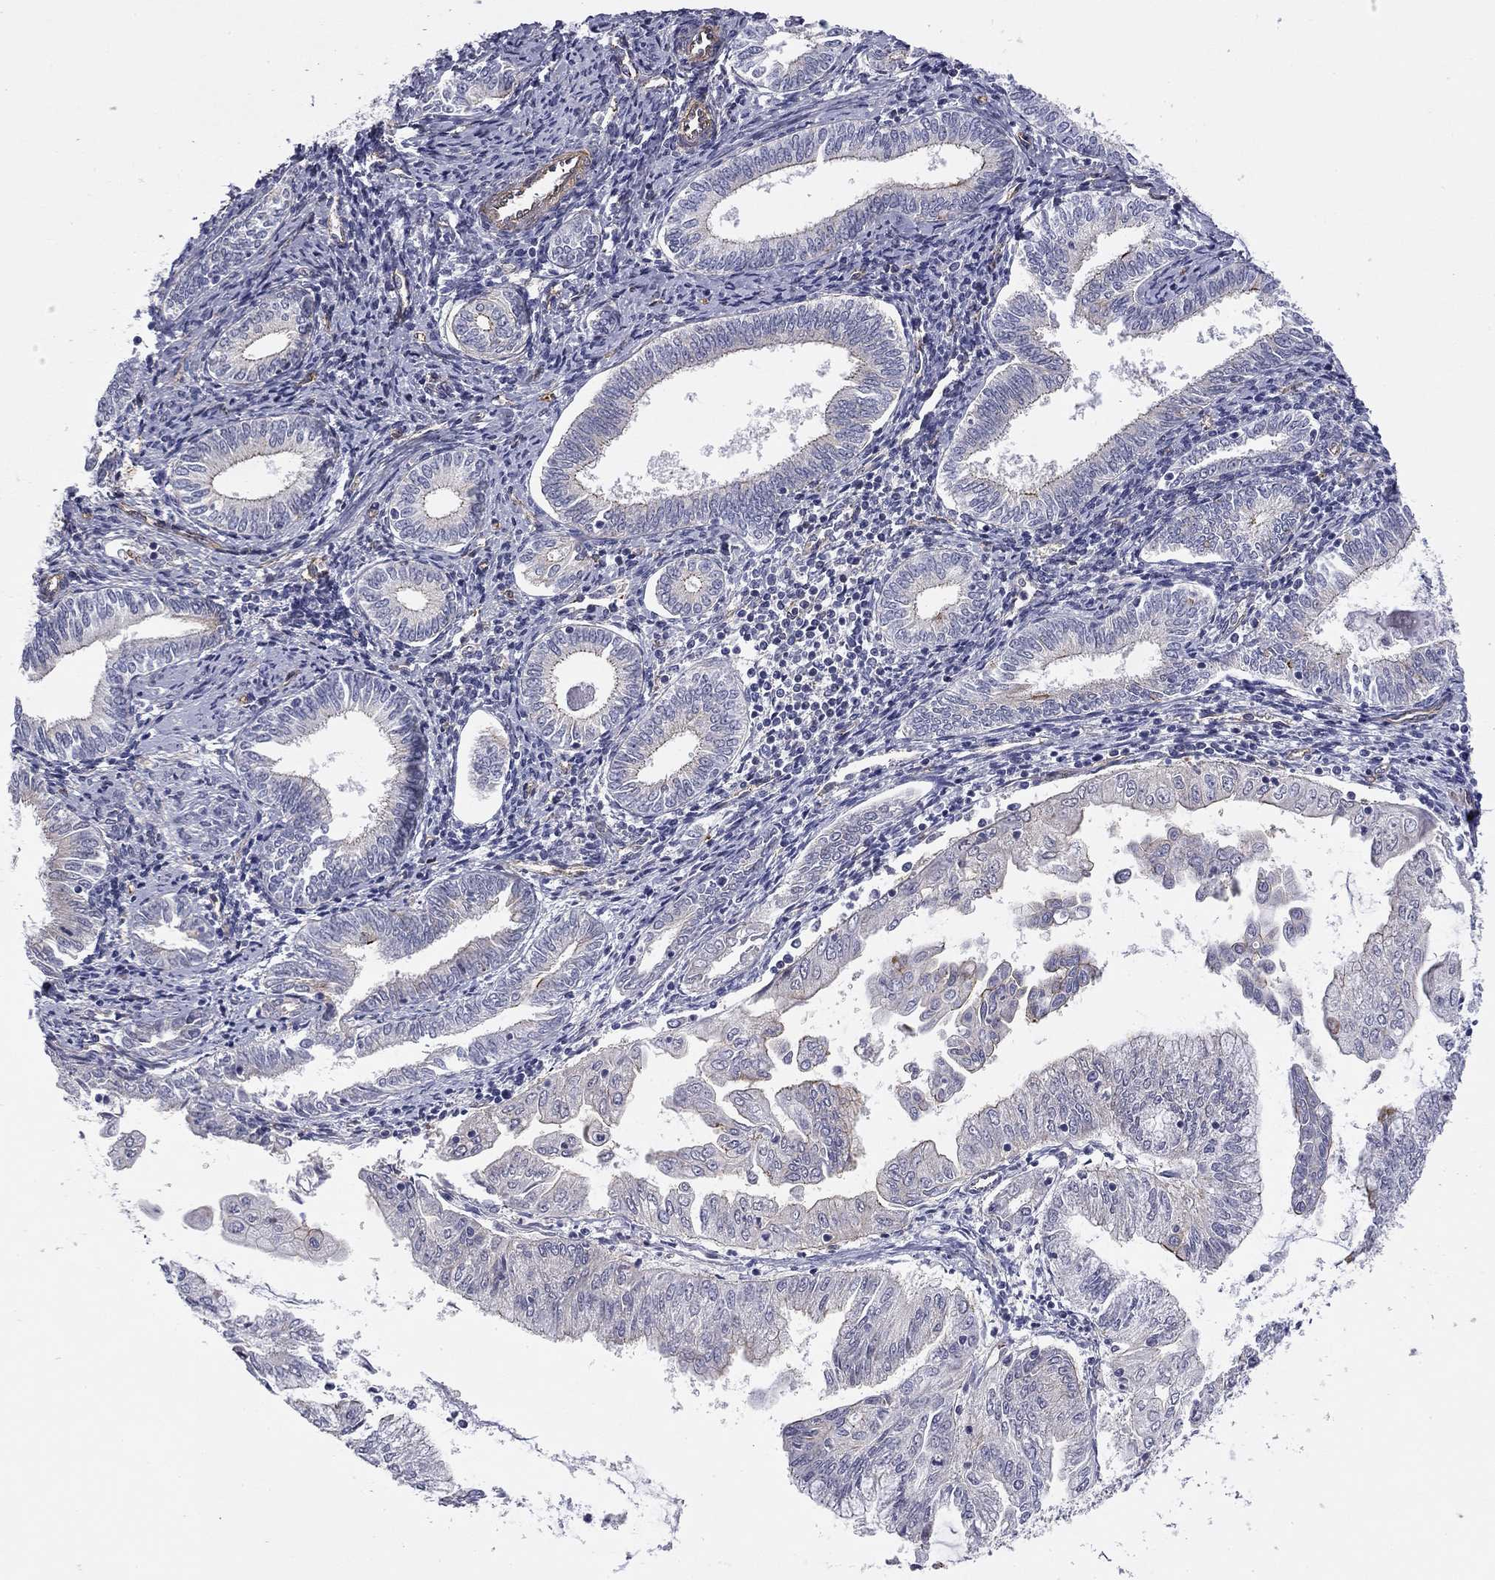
{"staining": {"intensity": "strong", "quantity": "<25%", "location": "cytoplasmic/membranous"}, "tissue": "endometrial cancer", "cell_type": "Tumor cells", "image_type": "cancer", "snomed": [{"axis": "morphology", "description": "Adenocarcinoma, NOS"}, {"axis": "topography", "description": "Endometrium"}], "caption": "IHC of endometrial cancer demonstrates medium levels of strong cytoplasmic/membranous expression in approximately <25% of tumor cells.", "gene": "TCHH", "patient": {"sex": "female", "age": 56}}